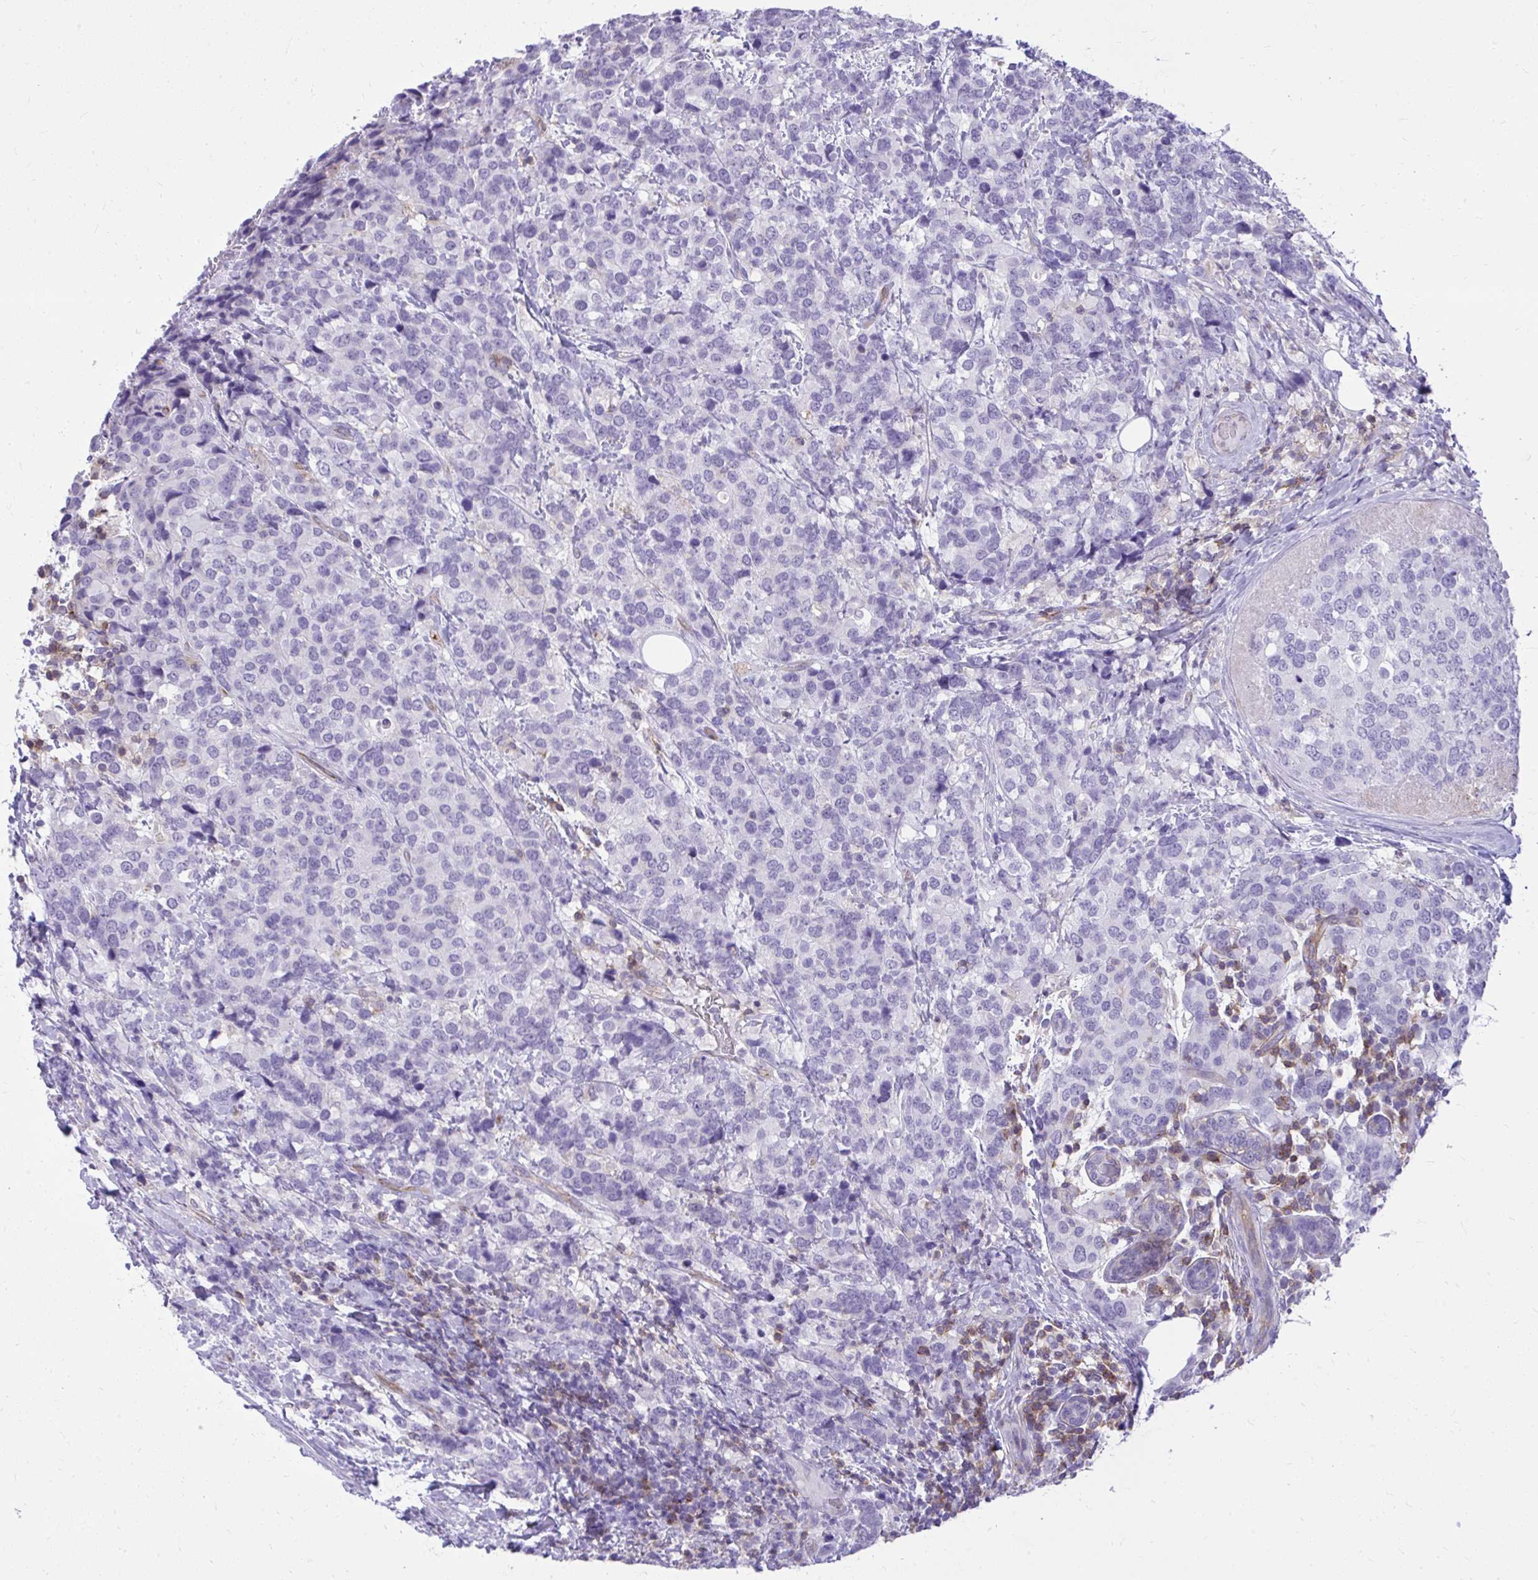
{"staining": {"intensity": "negative", "quantity": "none", "location": "none"}, "tissue": "breast cancer", "cell_type": "Tumor cells", "image_type": "cancer", "snomed": [{"axis": "morphology", "description": "Lobular carcinoma"}, {"axis": "topography", "description": "Breast"}], "caption": "Tumor cells show no significant protein positivity in breast cancer (lobular carcinoma). (Immunohistochemistry, brightfield microscopy, high magnification).", "gene": "GPRIN3", "patient": {"sex": "female", "age": 59}}